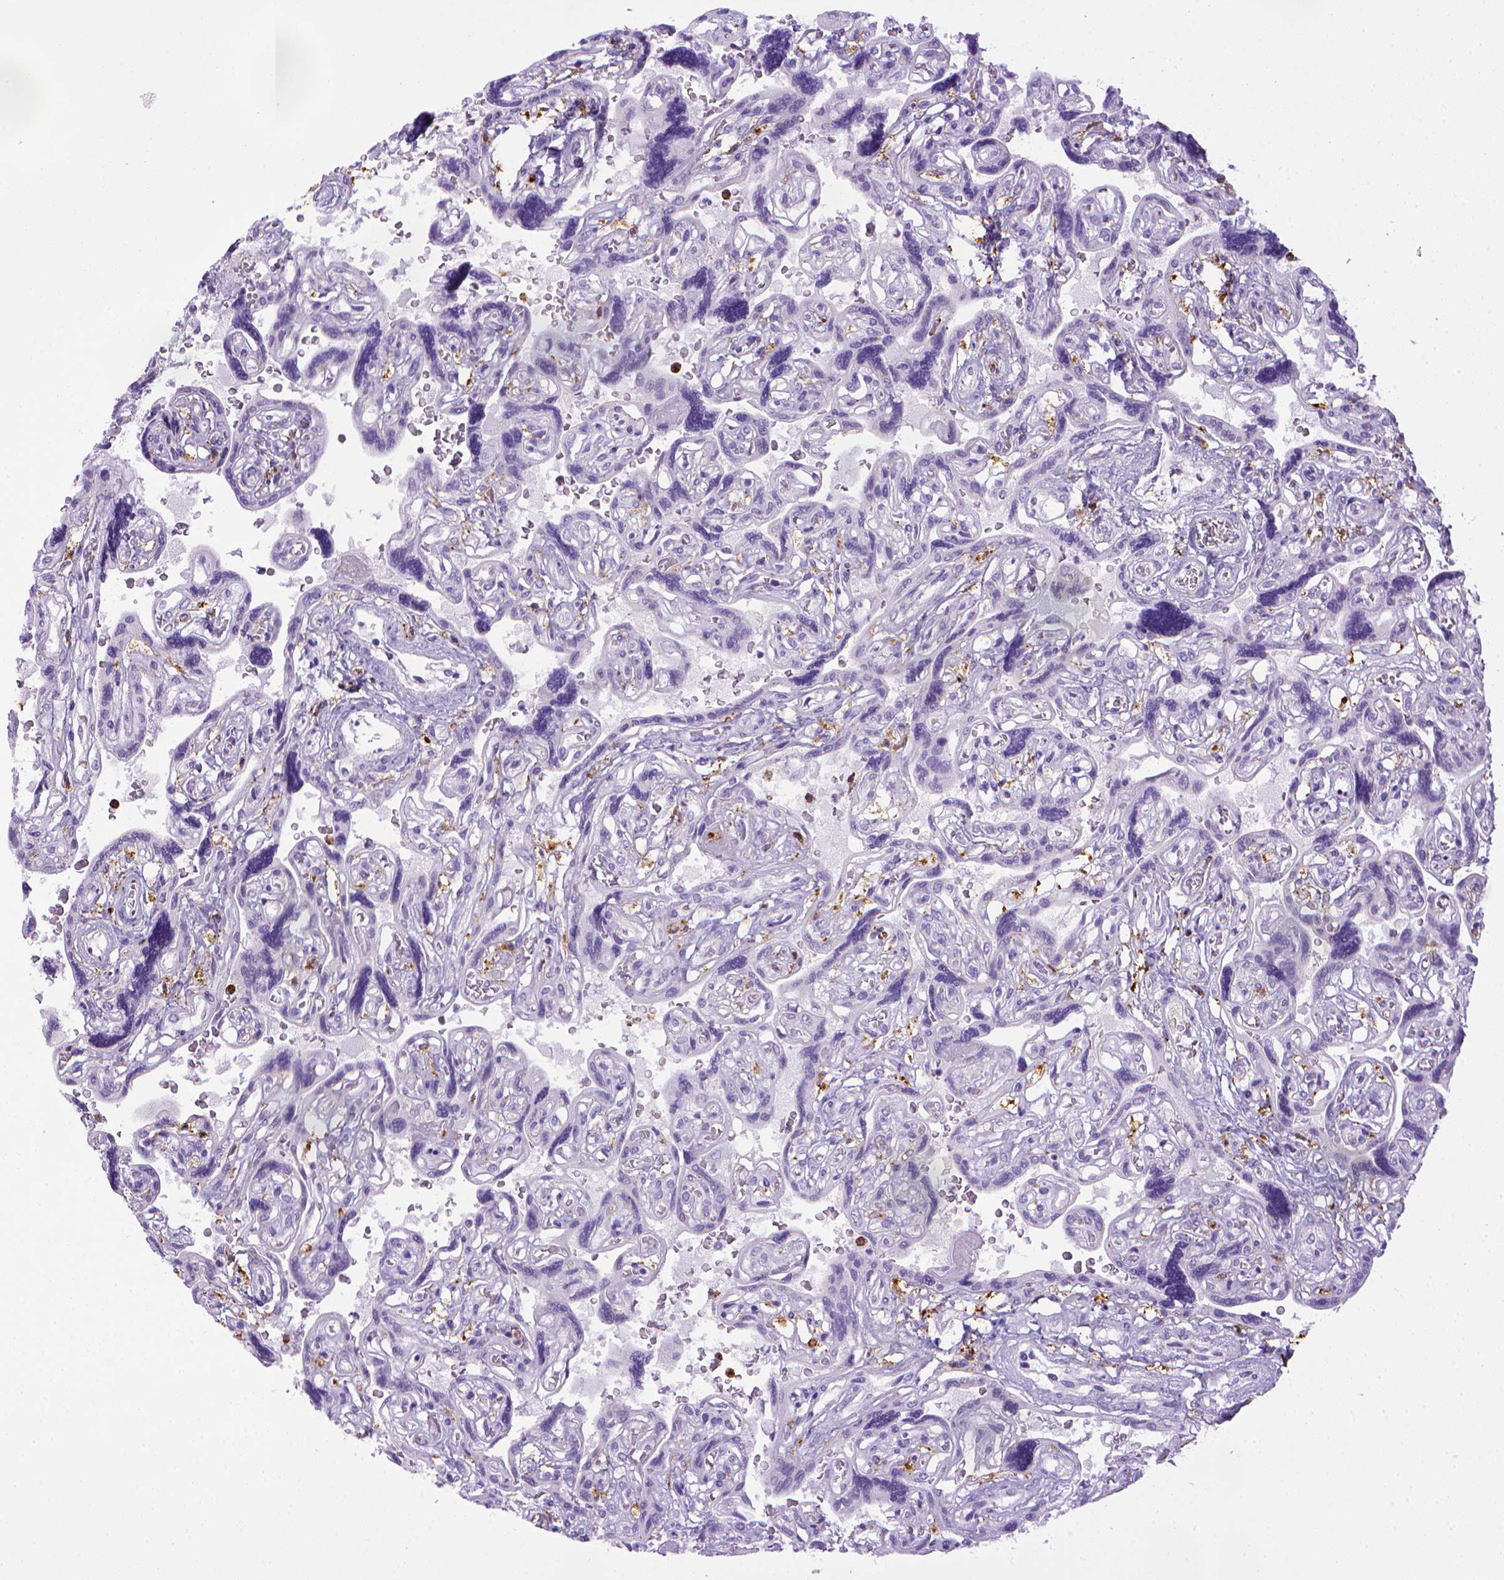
{"staining": {"intensity": "negative", "quantity": "none", "location": "none"}, "tissue": "placenta", "cell_type": "Decidual cells", "image_type": "normal", "snomed": [{"axis": "morphology", "description": "Normal tissue, NOS"}, {"axis": "topography", "description": "Placenta"}], "caption": "Micrograph shows no significant protein staining in decidual cells of benign placenta. (IHC, brightfield microscopy, high magnification).", "gene": "CD68", "patient": {"sex": "female", "age": 32}}